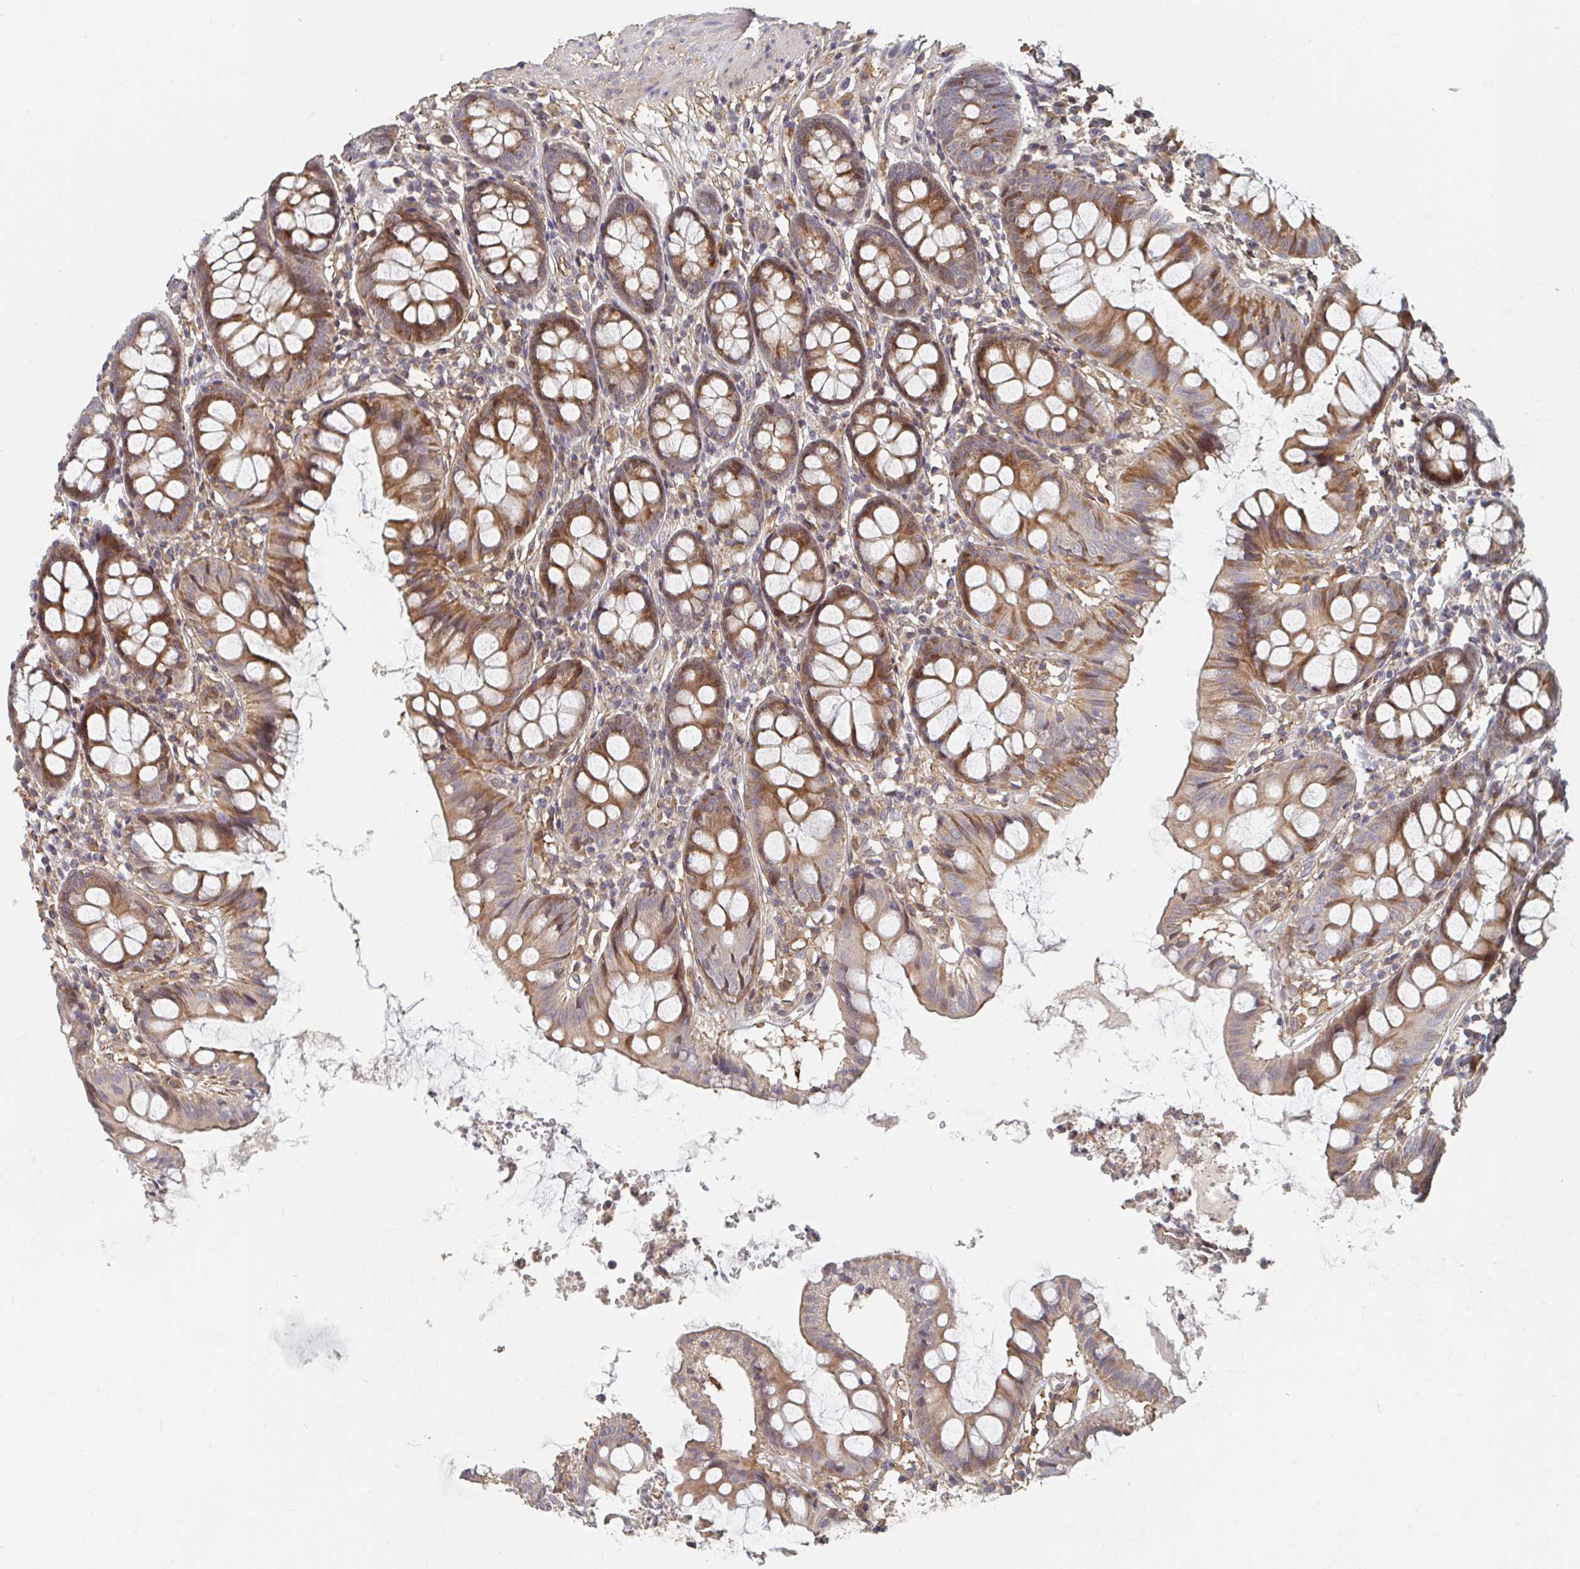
{"staining": {"intensity": "moderate", "quantity": ">75%", "location": "cytoplasmic/membranous"}, "tissue": "colon", "cell_type": "Endothelial cells", "image_type": "normal", "snomed": [{"axis": "morphology", "description": "Normal tissue, NOS"}, {"axis": "topography", "description": "Colon"}], "caption": "A high-resolution micrograph shows immunohistochemistry staining of normal colon, which displays moderate cytoplasmic/membranous expression in about >75% of endothelial cells.", "gene": "PTEN", "patient": {"sex": "female", "age": 84}}